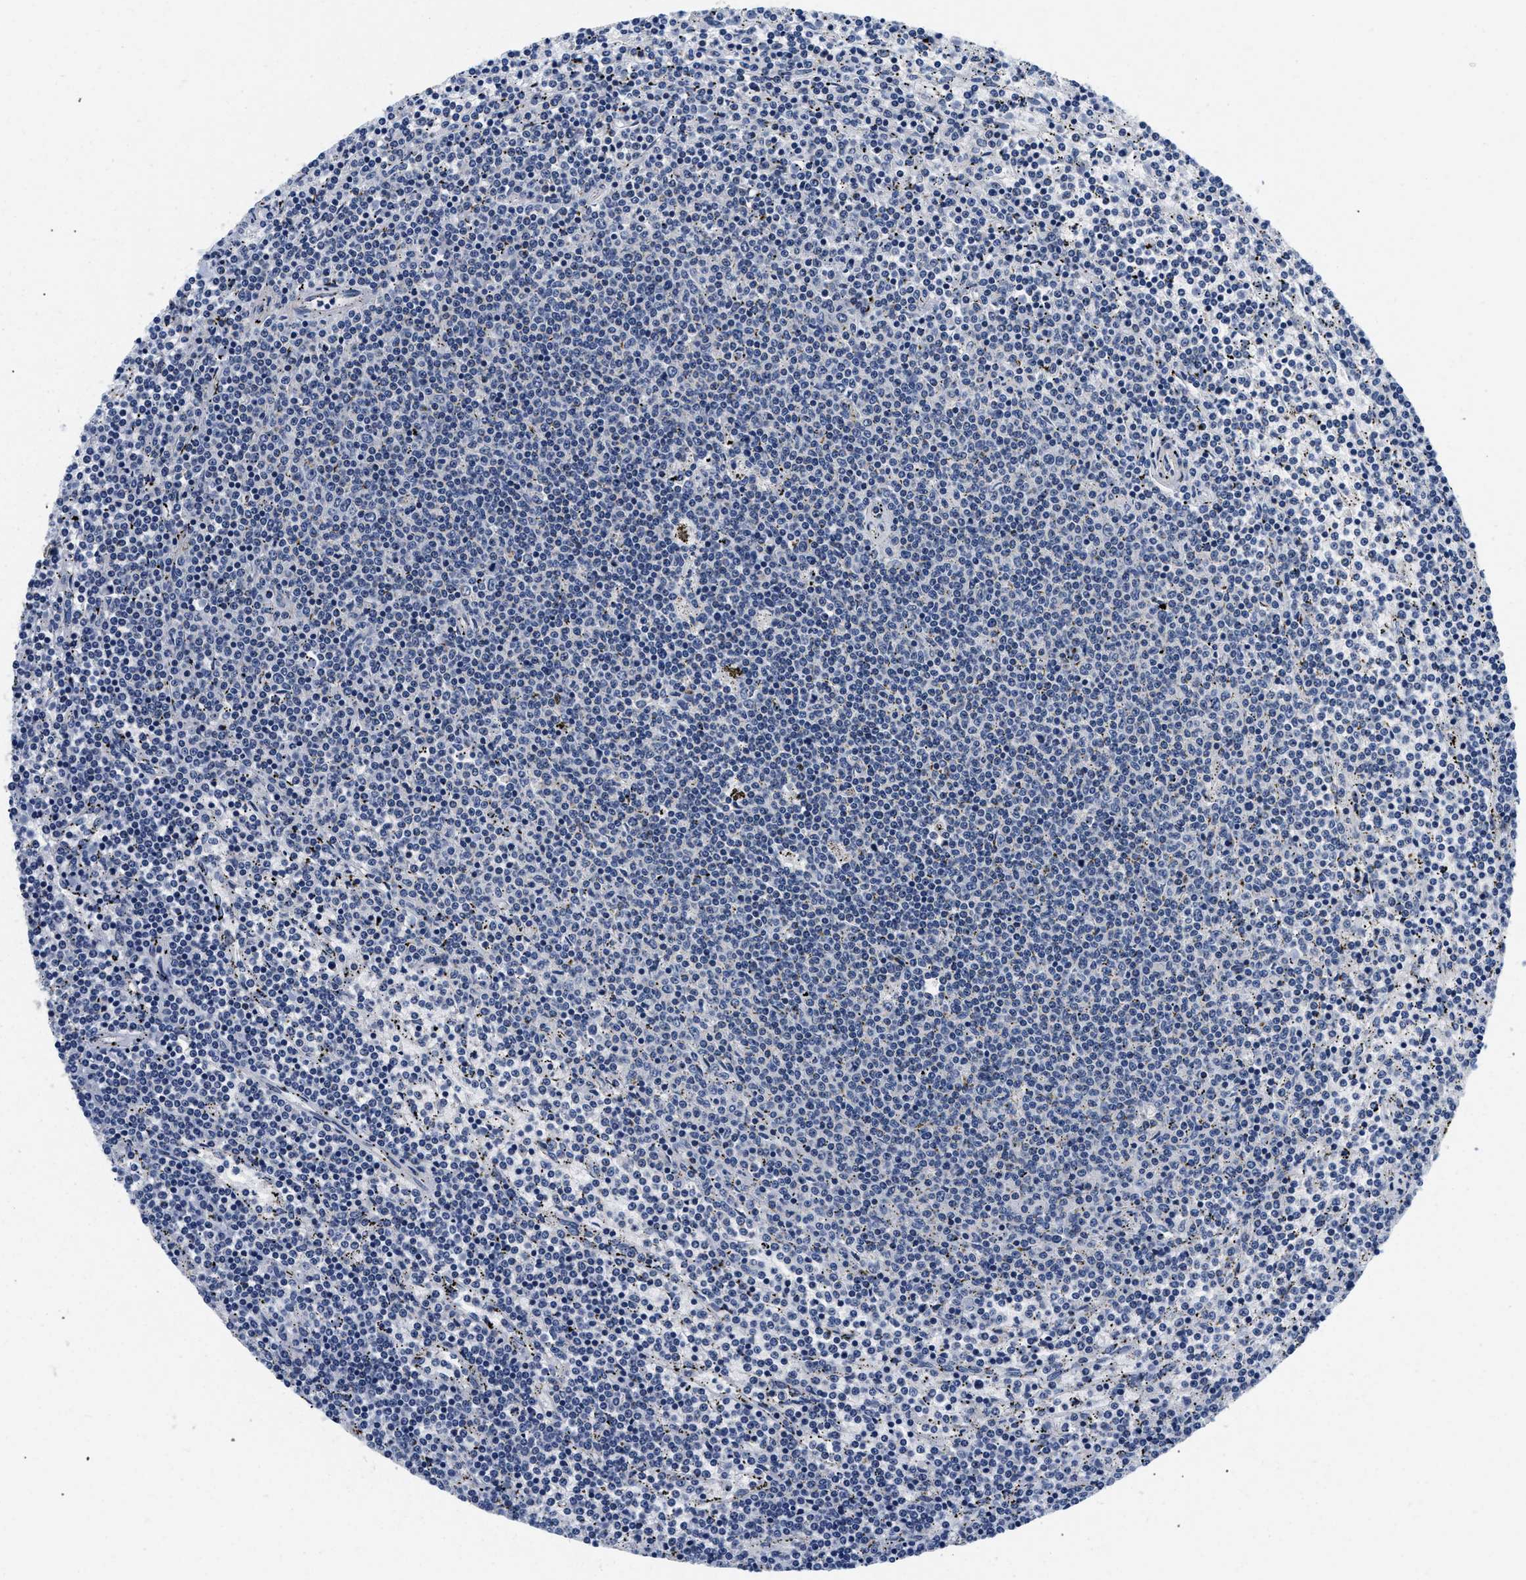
{"staining": {"intensity": "negative", "quantity": "none", "location": "none"}, "tissue": "lymphoma", "cell_type": "Tumor cells", "image_type": "cancer", "snomed": [{"axis": "morphology", "description": "Malignant lymphoma, non-Hodgkin's type, Low grade"}, {"axis": "topography", "description": "Spleen"}], "caption": "Human malignant lymphoma, non-Hodgkin's type (low-grade) stained for a protein using immunohistochemistry demonstrates no staining in tumor cells.", "gene": "PDP1", "patient": {"sex": "female", "age": 50}}